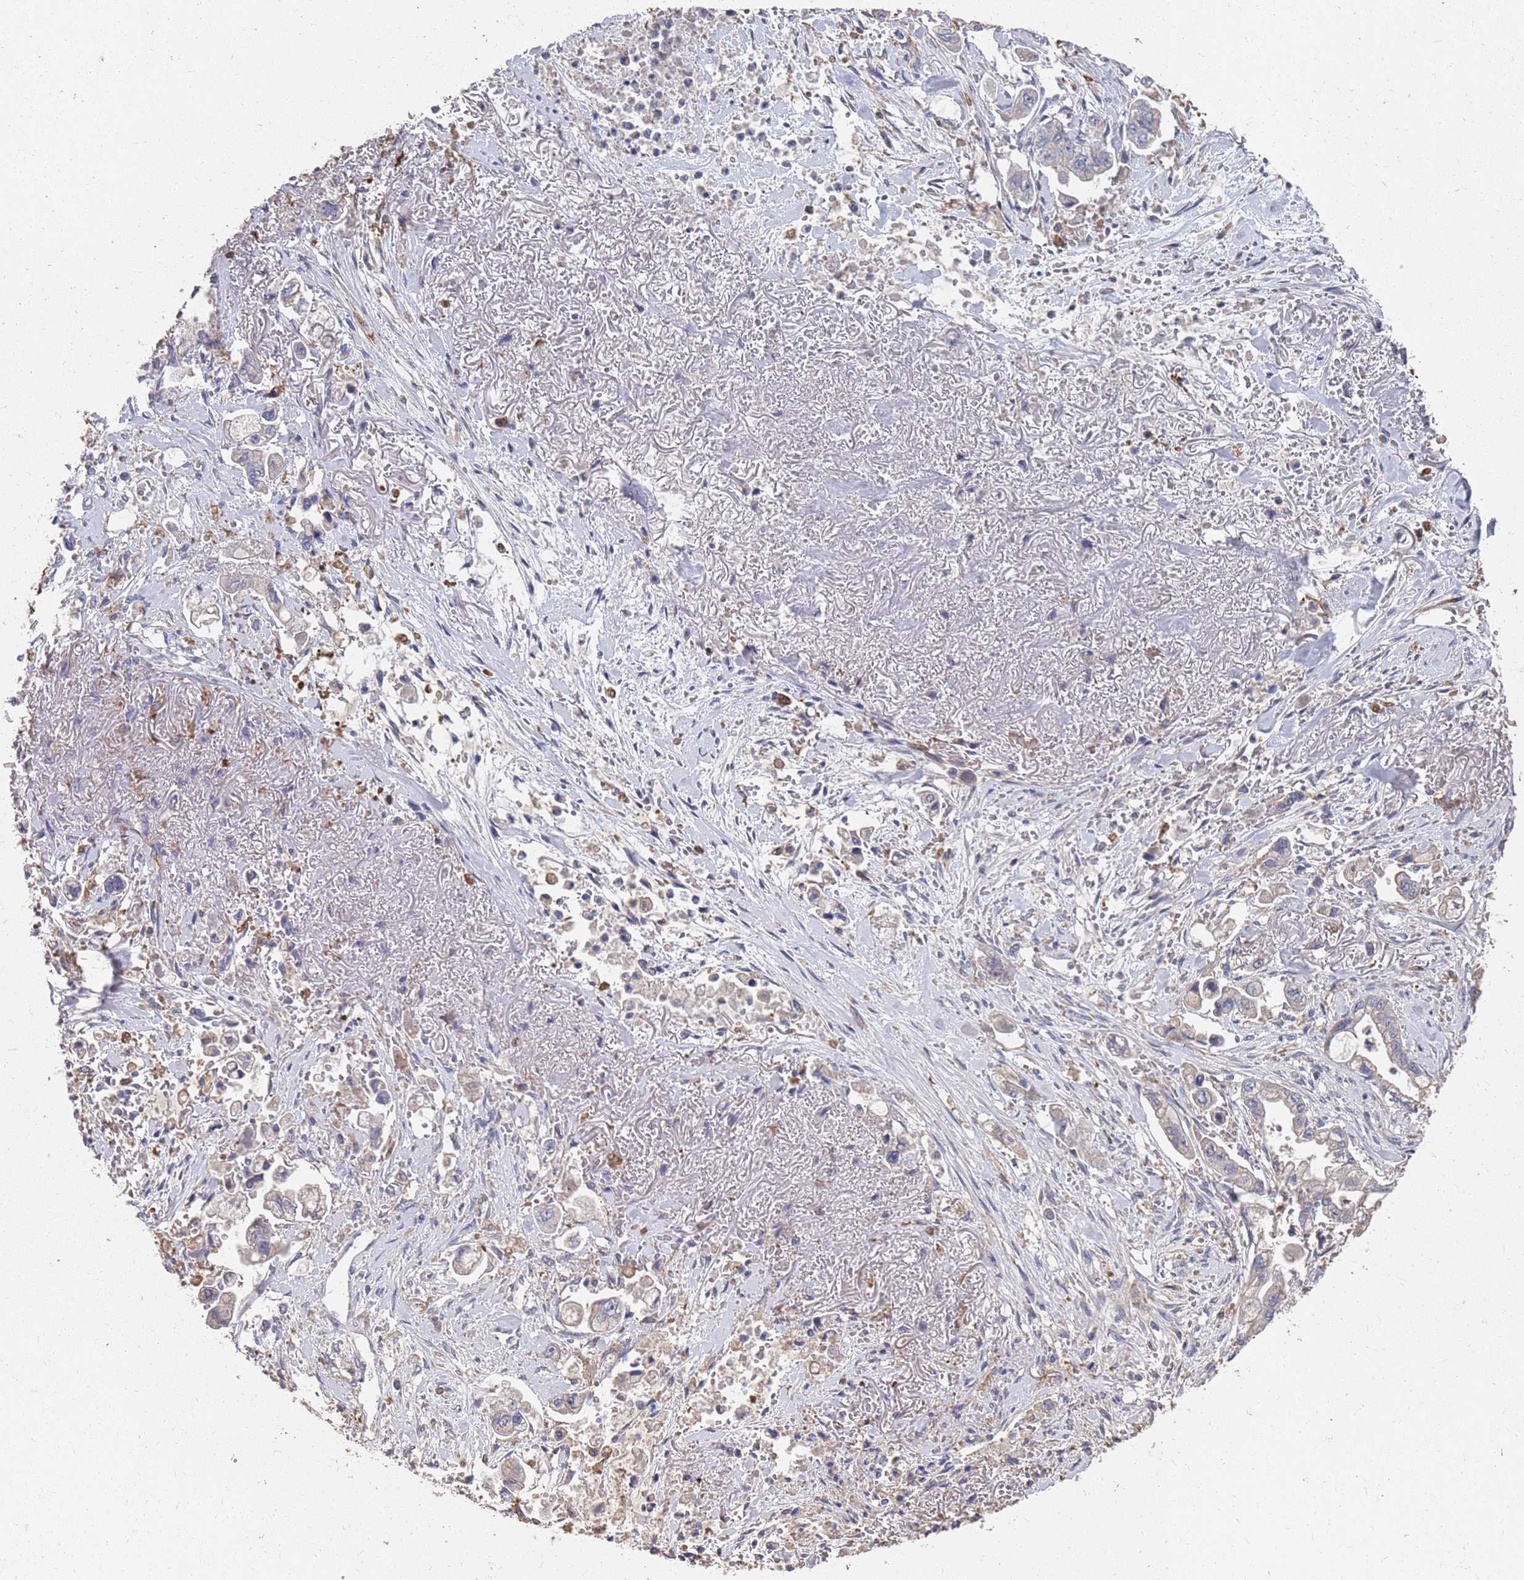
{"staining": {"intensity": "weak", "quantity": "<25%", "location": "cytoplasmic/membranous"}, "tissue": "stomach cancer", "cell_type": "Tumor cells", "image_type": "cancer", "snomed": [{"axis": "morphology", "description": "Adenocarcinoma, NOS"}, {"axis": "topography", "description": "Stomach"}], "caption": "An image of stomach cancer (adenocarcinoma) stained for a protein exhibits no brown staining in tumor cells. (Brightfield microscopy of DAB (3,3'-diaminobenzidine) immunohistochemistry at high magnification).", "gene": "BTBD18", "patient": {"sex": "male", "age": 62}}